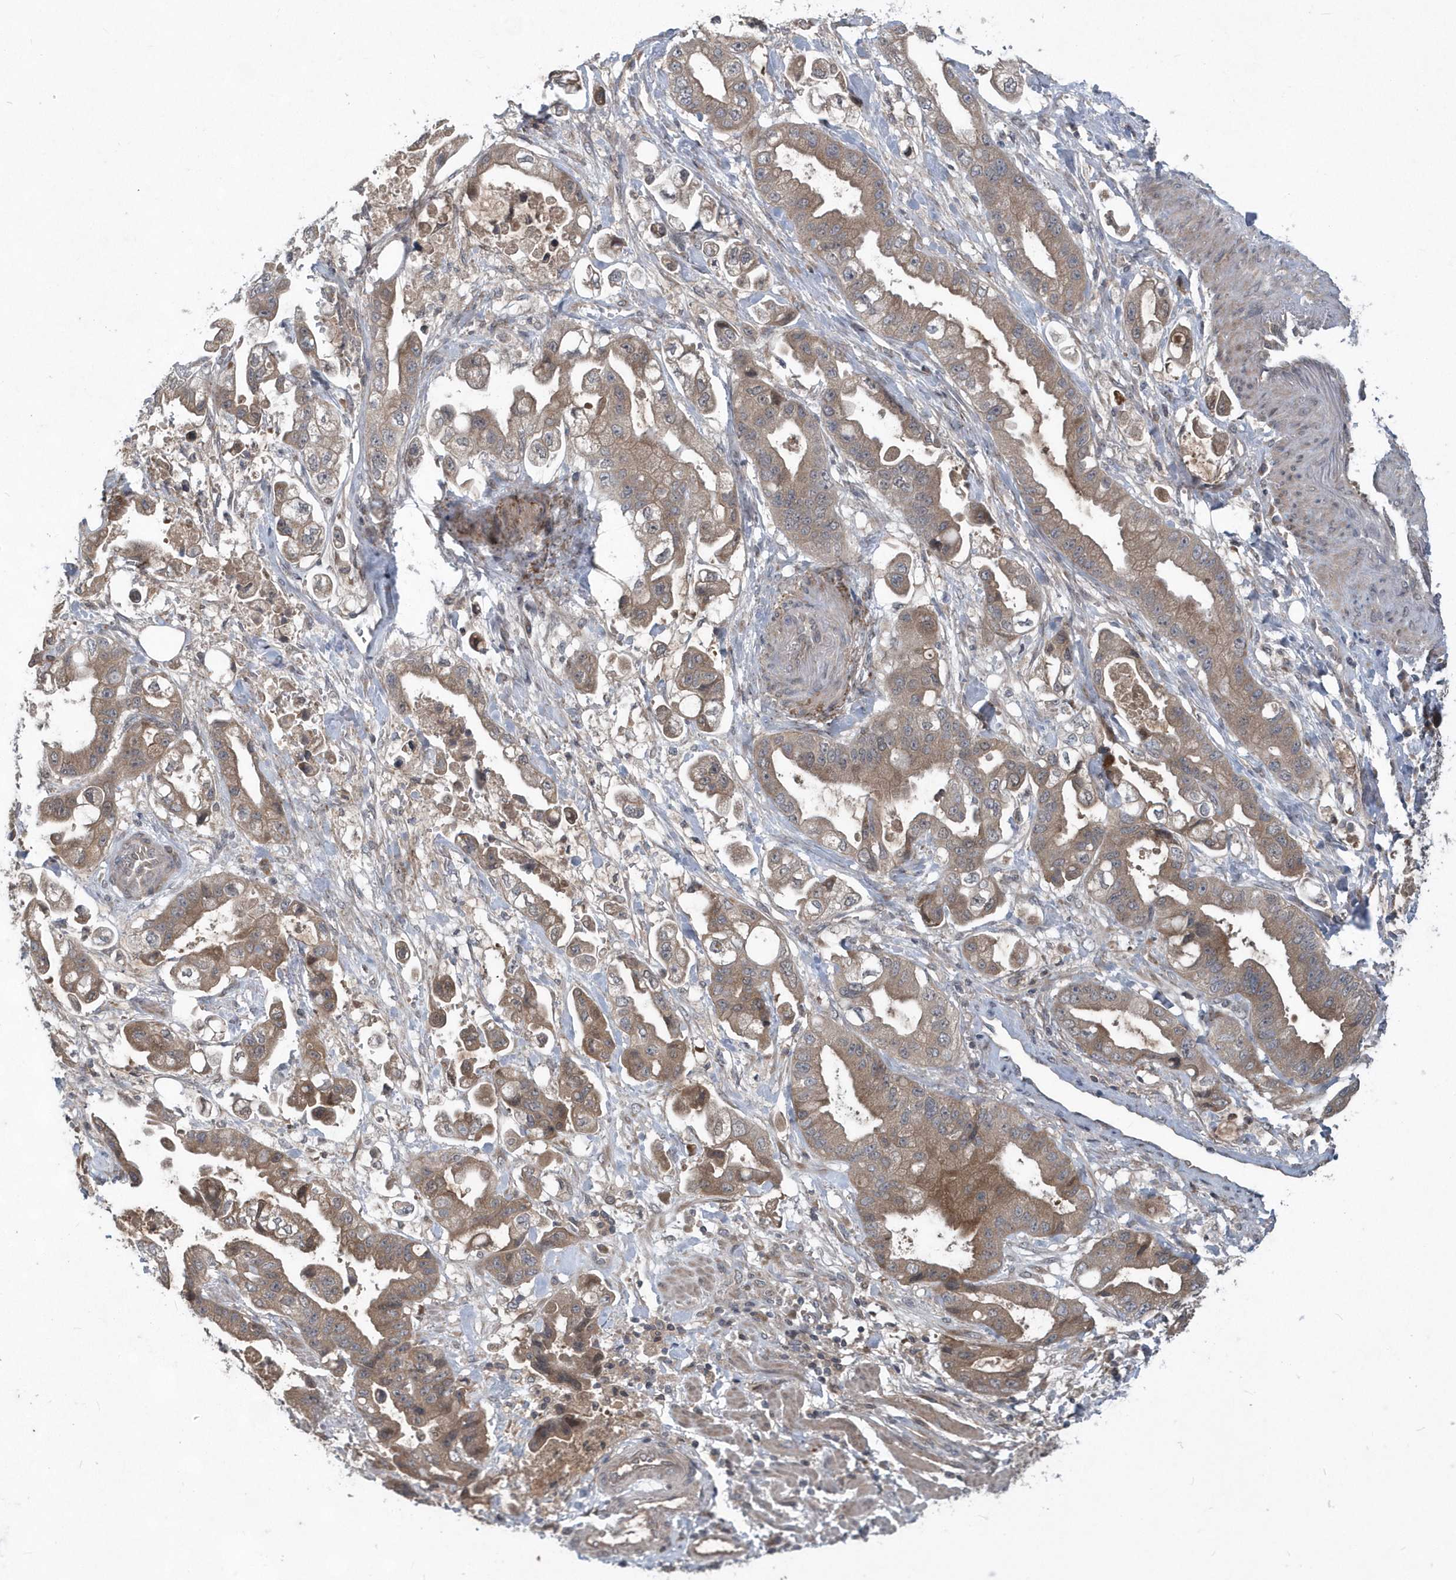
{"staining": {"intensity": "moderate", "quantity": ">75%", "location": "cytoplasmic/membranous"}, "tissue": "stomach cancer", "cell_type": "Tumor cells", "image_type": "cancer", "snomed": [{"axis": "morphology", "description": "Adenocarcinoma, NOS"}, {"axis": "topography", "description": "Stomach"}], "caption": "A micrograph of stomach cancer stained for a protein demonstrates moderate cytoplasmic/membranous brown staining in tumor cells.", "gene": "HMGCS1", "patient": {"sex": "male", "age": 62}}